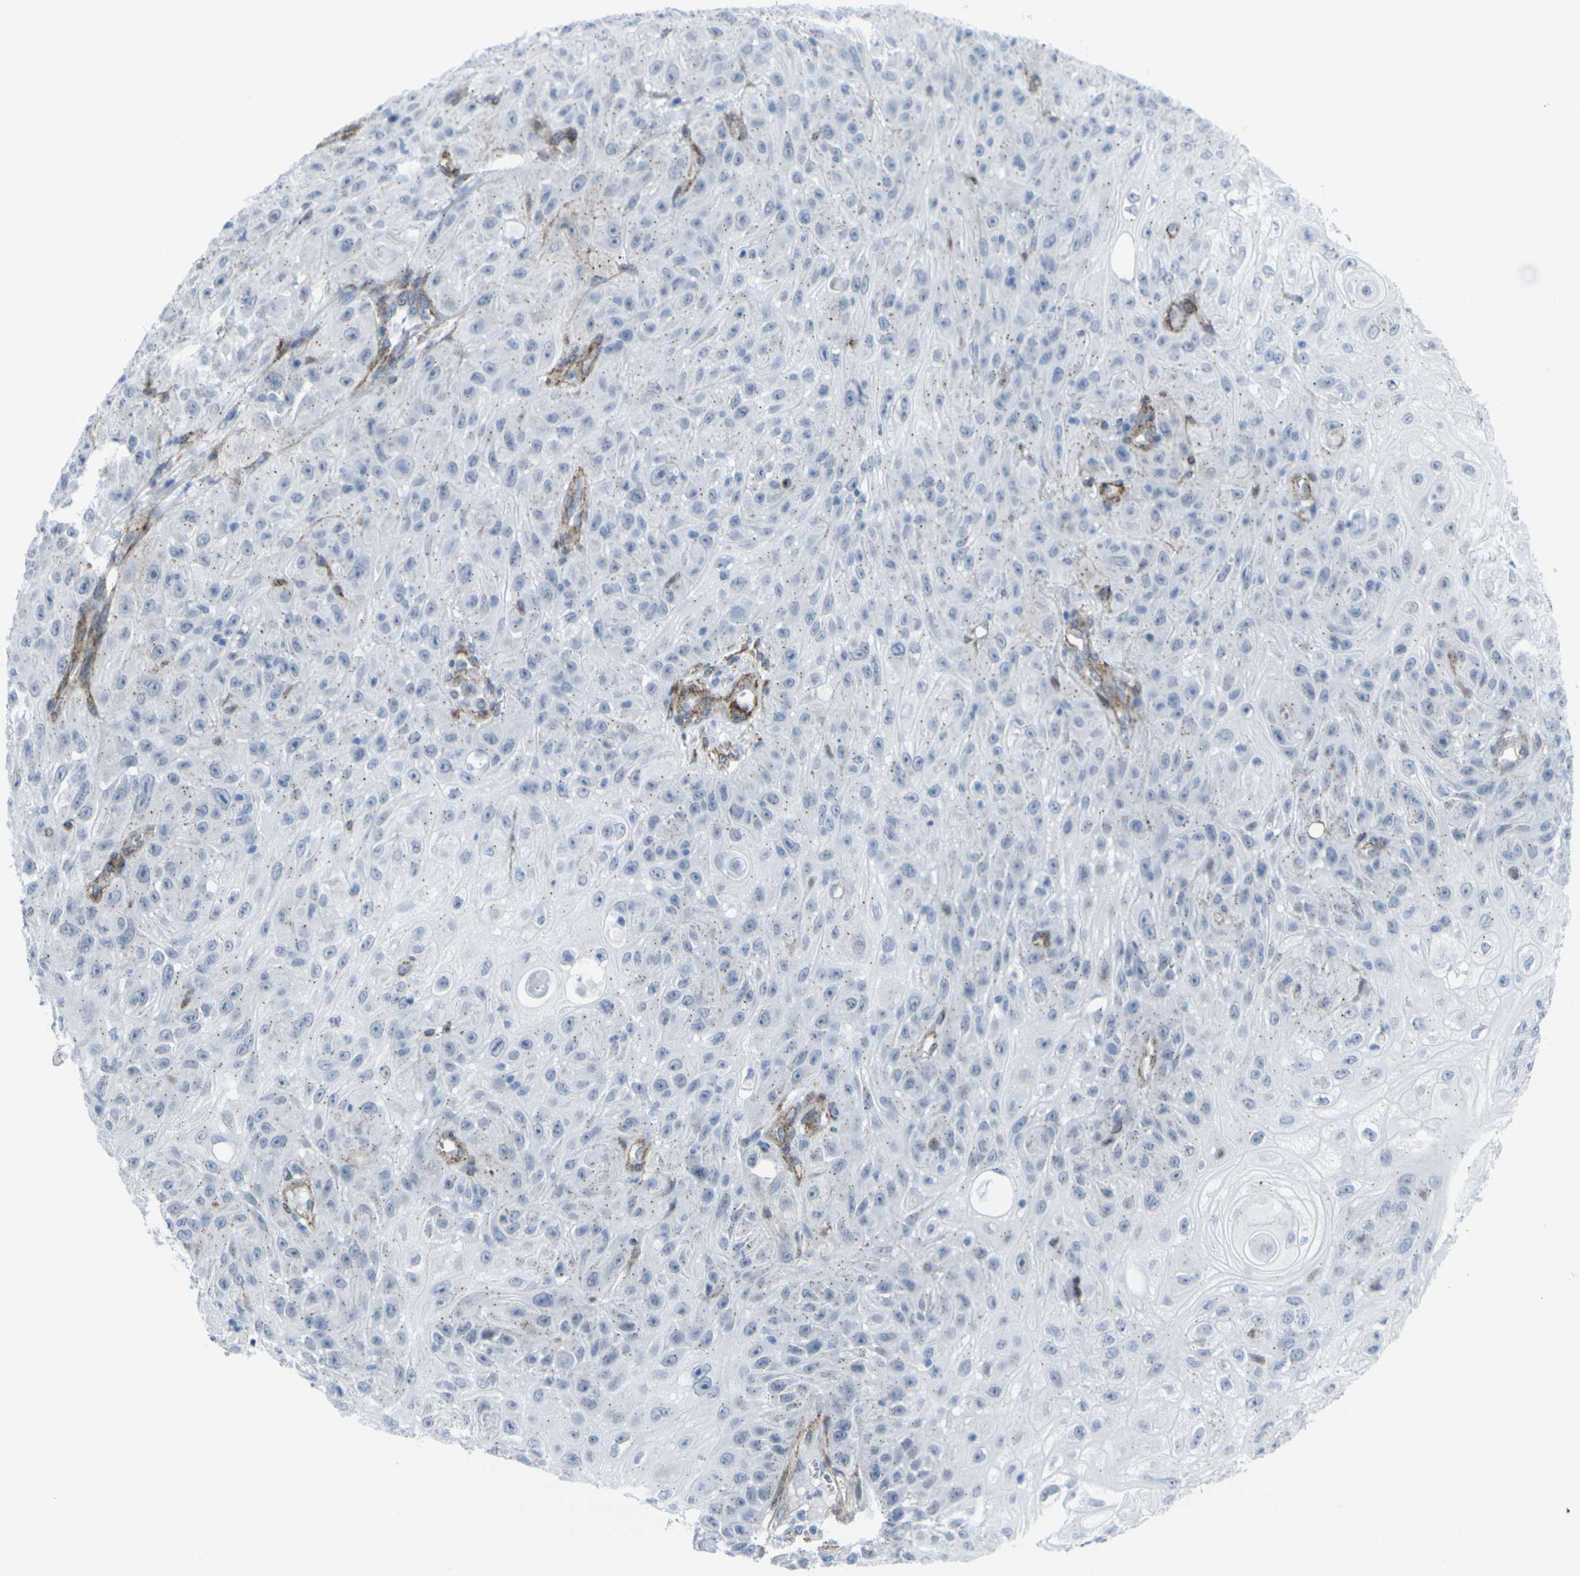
{"staining": {"intensity": "negative", "quantity": "none", "location": "none"}, "tissue": "skin cancer", "cell_type": "Tumor cells", "image_type": "cancer", "snomed": [{"axis": "morphology", "description": "Squamous cell carcinoma, NOS"}, {"axis": "topography", "description": "Skin"}], "caption": "Skin cancer (squamous cell carcinoma) was stained to show a protein in brown. There is no significant staining in tumor cells. (DAB immunohistochemistry (IHC) with hematoxylin counter stain).", "gene": "CDH11", "patient": {"sex": "male", "age": 75}}